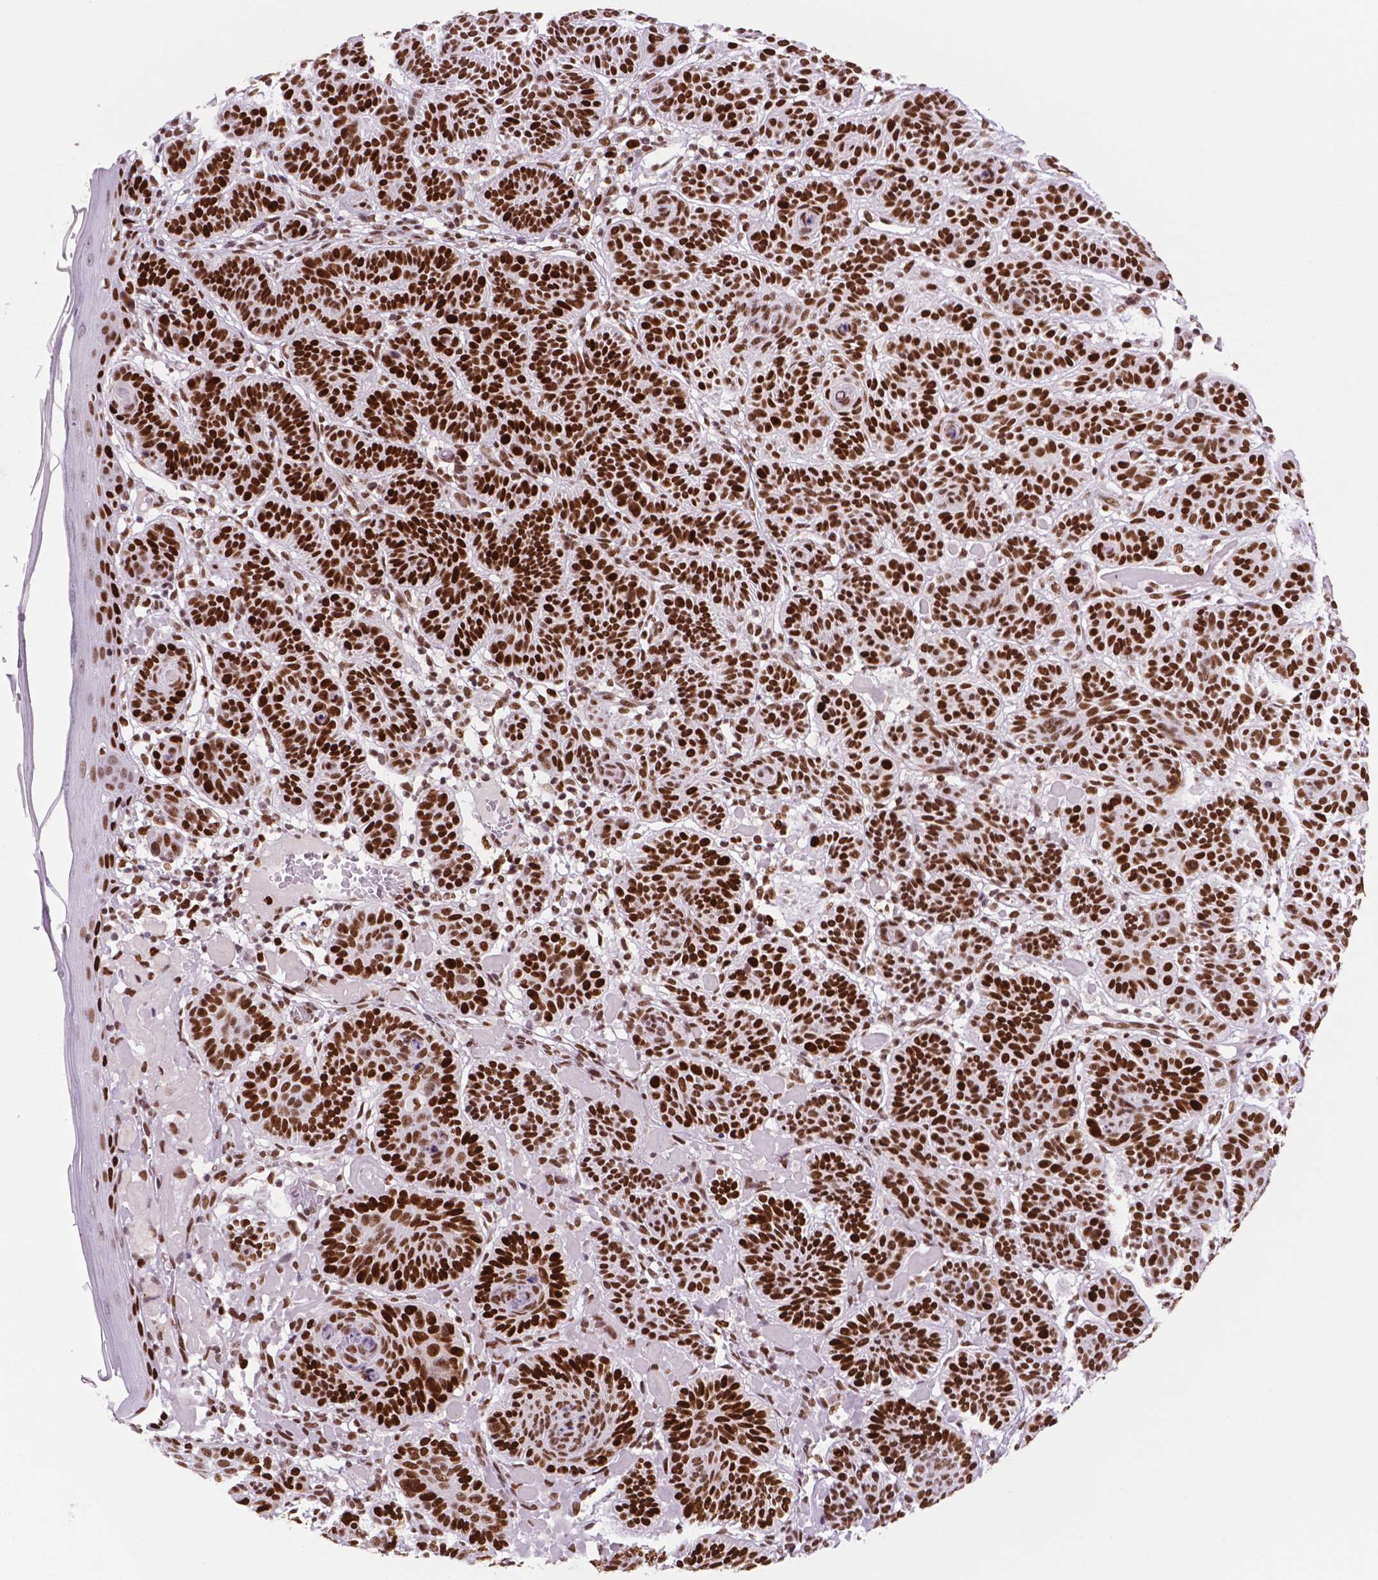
{"staining": {"intensity": "strong", "quantity": ">75%", "location": "nuclear"}, "tissue": "skin cancer", "cell_type": "Tumor cells", "image_type": "cancer", "snomed": [{"axis": "morphology", "description": "Basal cell carcinoma"}, {"axis": "topography", "description": "Skin"}], "caption": "A brown stain labels strong nuclear staining of a protein in basal cell carcinoma (skin) tumor cells.", "gene": "MSH6", "patient": {"sex": "male", "age": 85}}